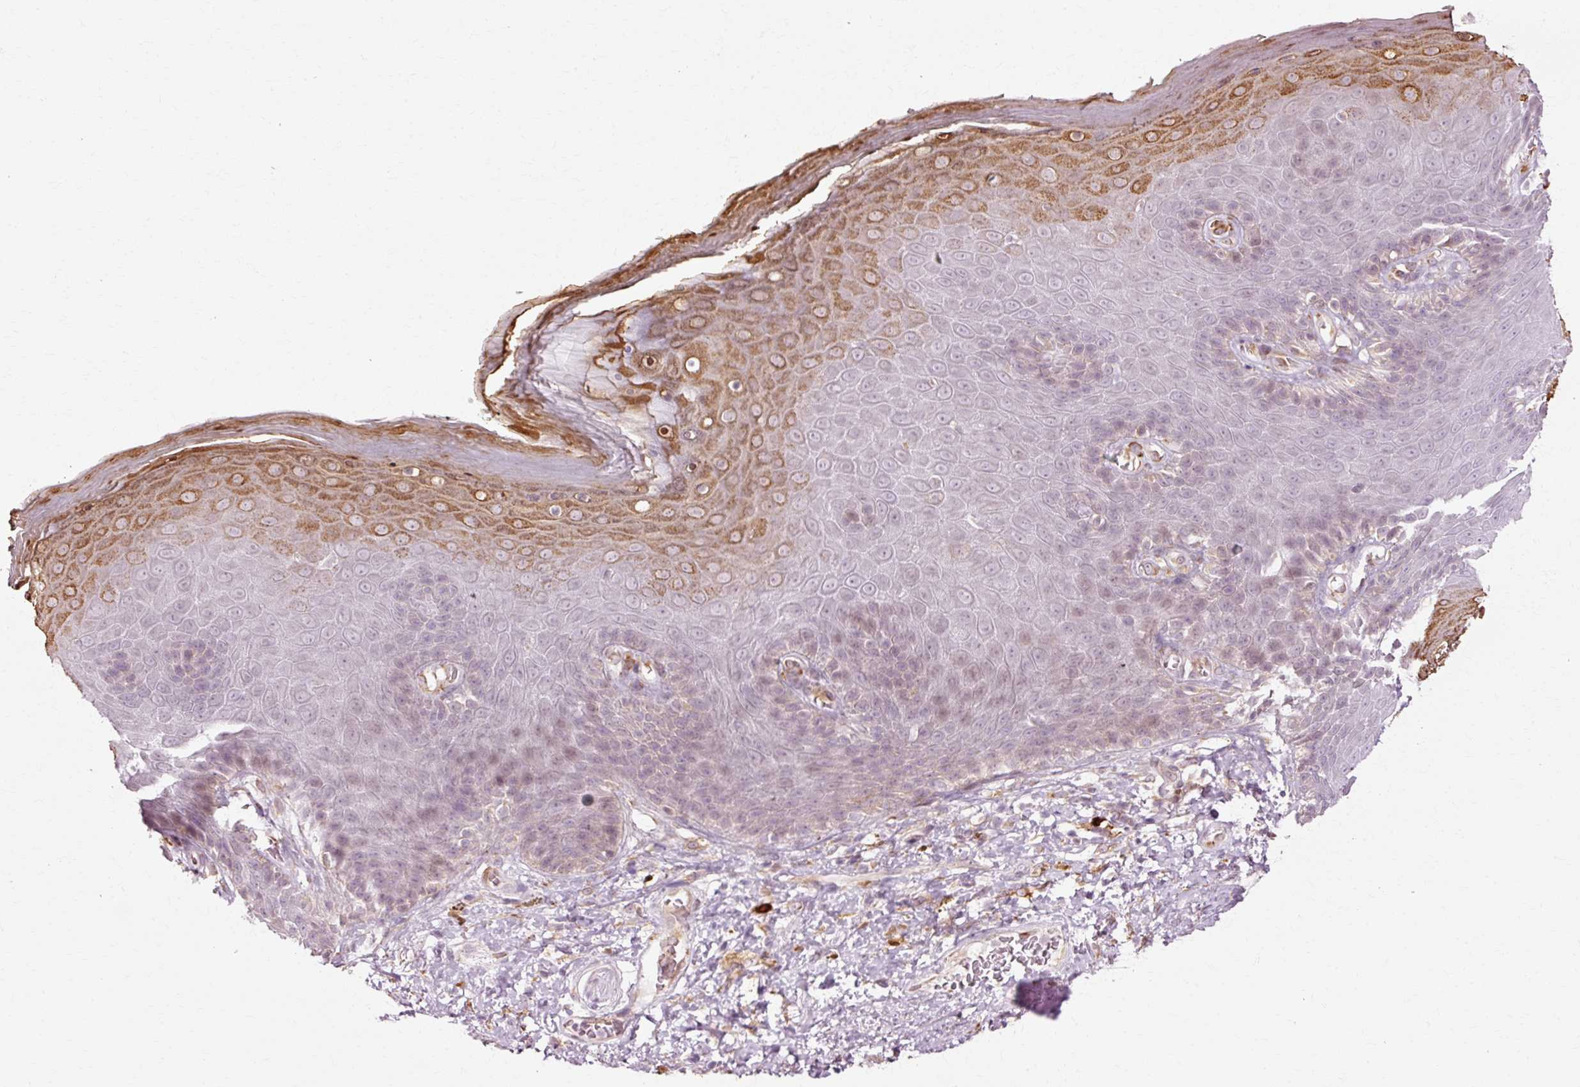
{"staining": {"intensity": "moderate", "quantity": "25%-75%", "location": "cytoplasmic/membranous"}, "tissue": "skin", "cell_type": "Epidermal cells", "image_type": "normal", "snomed": [{"axis": "morphology", "description": "Normal tissue, NOS"}, {"axis": "topography", "description": "Anal"}, {"axis": "topography", "description": "Peripheral nerve tissue"}], "caption": "This image displays unremarkable skin stained with immunohistochemistry to label a protein in brown. The cytoplasmic/membranous of epidermal cells show moderate positivity for the protein. Nuclei are counter-stained blue.", "gene": "RANBP2", "patient": {"sex": "male", "age": 53}}